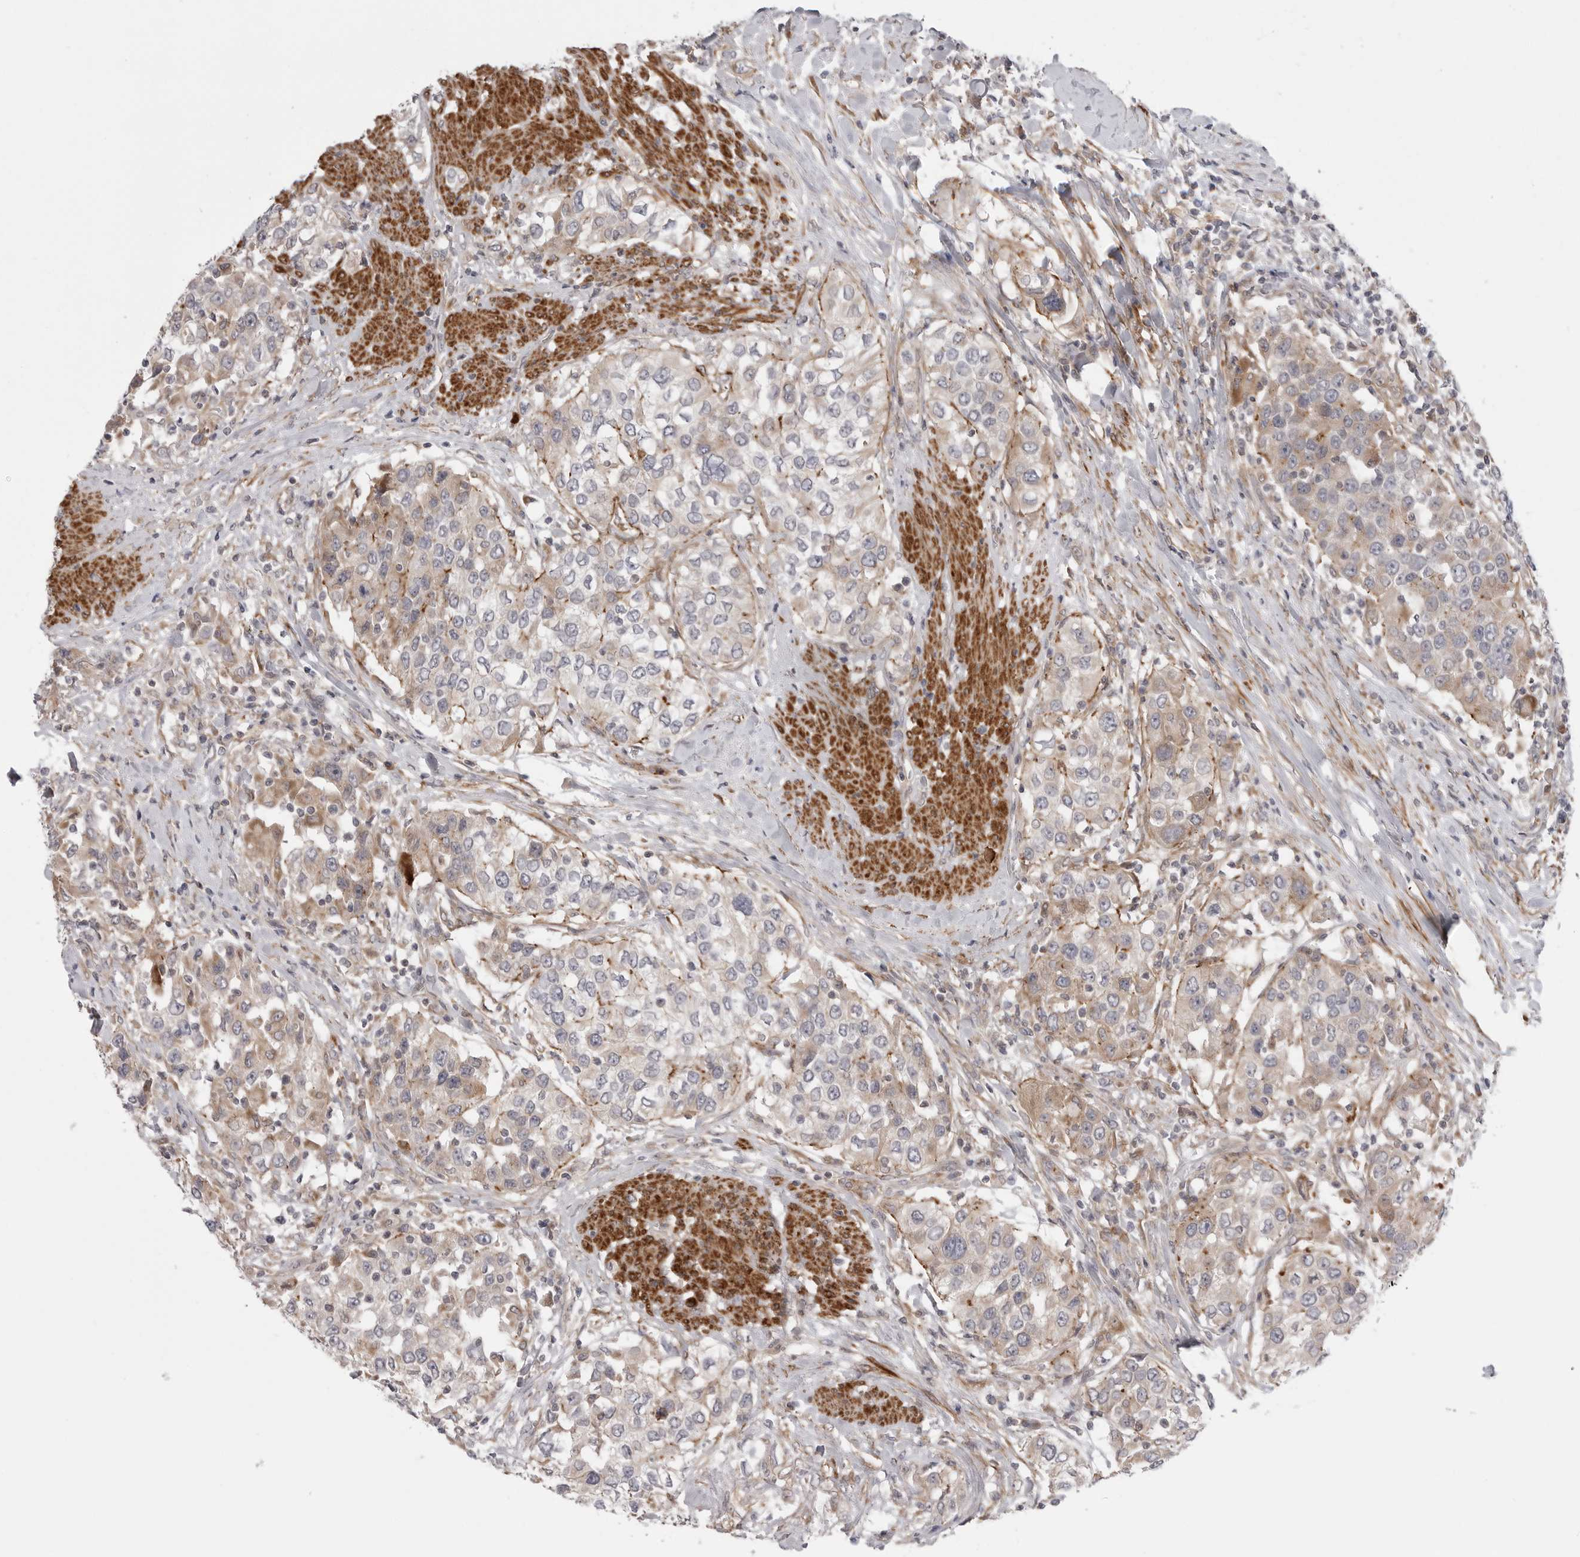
{"staining": {"intensity": "weak", "quantity": "25%-75%", "location": "cytoplasmic/membranous"}, "tissue": "urothelial cancer", "cell_type": "Tumor cells", "image_type": "cancer", "snomed": [{"axis": "morphology", "description": "Urothelial carcinoma, High grade"}, {"axis": "topography", "description": "Urinary bladder"}], "caption": "Protein analysis of high-grade urothelial carcinoma tissue exhibits weak cytoplasmic/membranous positivity in approximately 25%-75% of tumor cells.", "gene": "SCP2", "patient": {"sex": "female", "age": 80}}